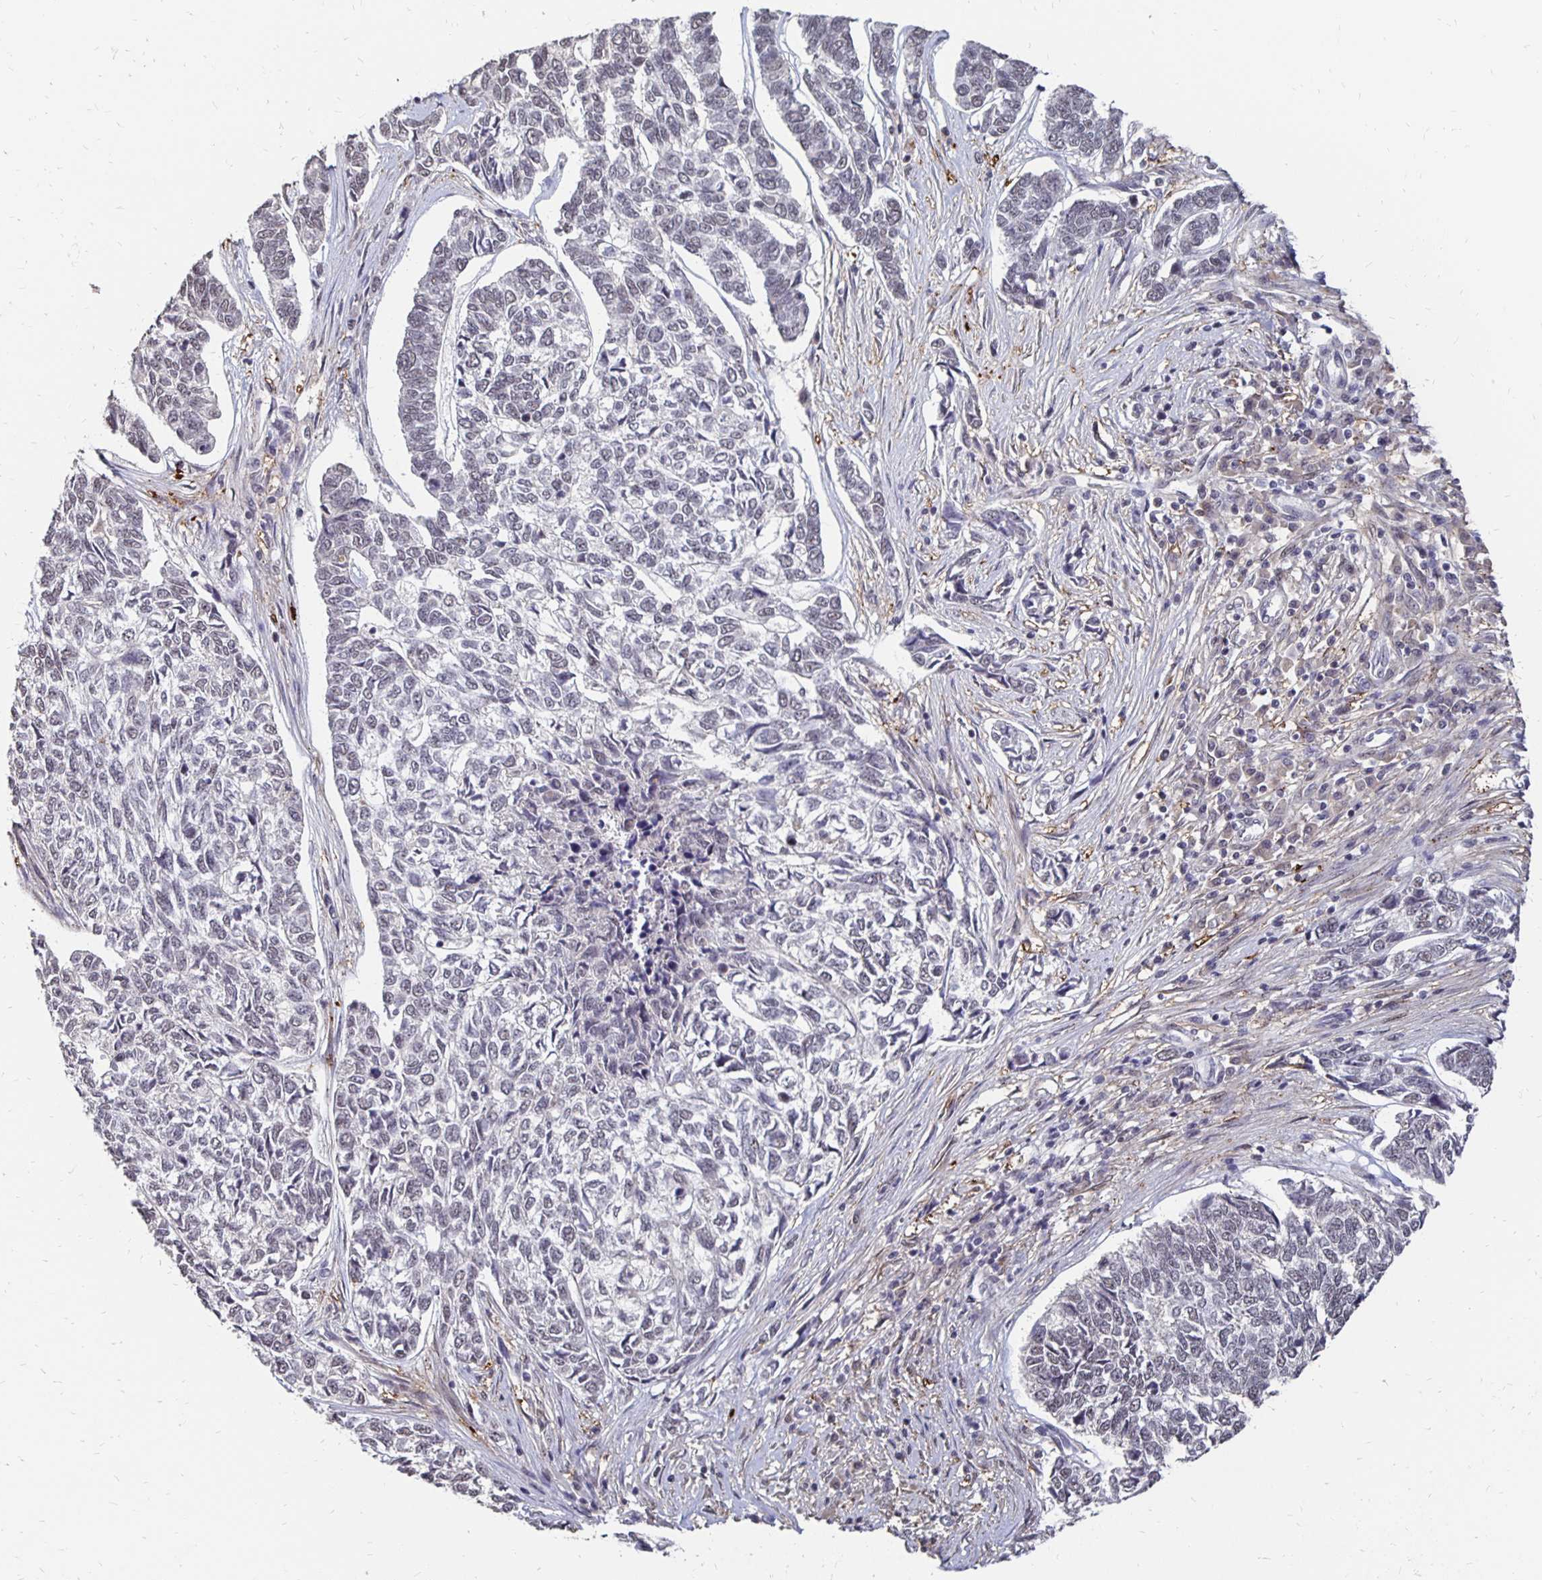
{"staining": {"intensity": "negative", "quantity": "none", "location": "none"}, "tissue": "skin cancer", "cell_type": "Tumor cells", "image_type": "cancer", "snomed": [{"axis": "morphology", "description": "Basal cell carcinoma"}, {"axis": "topography", "description": "Skin"}], "caption": "A high-resolution histopathology image shows immunohistochemistry (IHC) staining of skin basal cell carcinoma, which reveals no significant staining in tumor cells.", "gene": "CLASRP", "patient": {"sex": "female", "age": 65}}